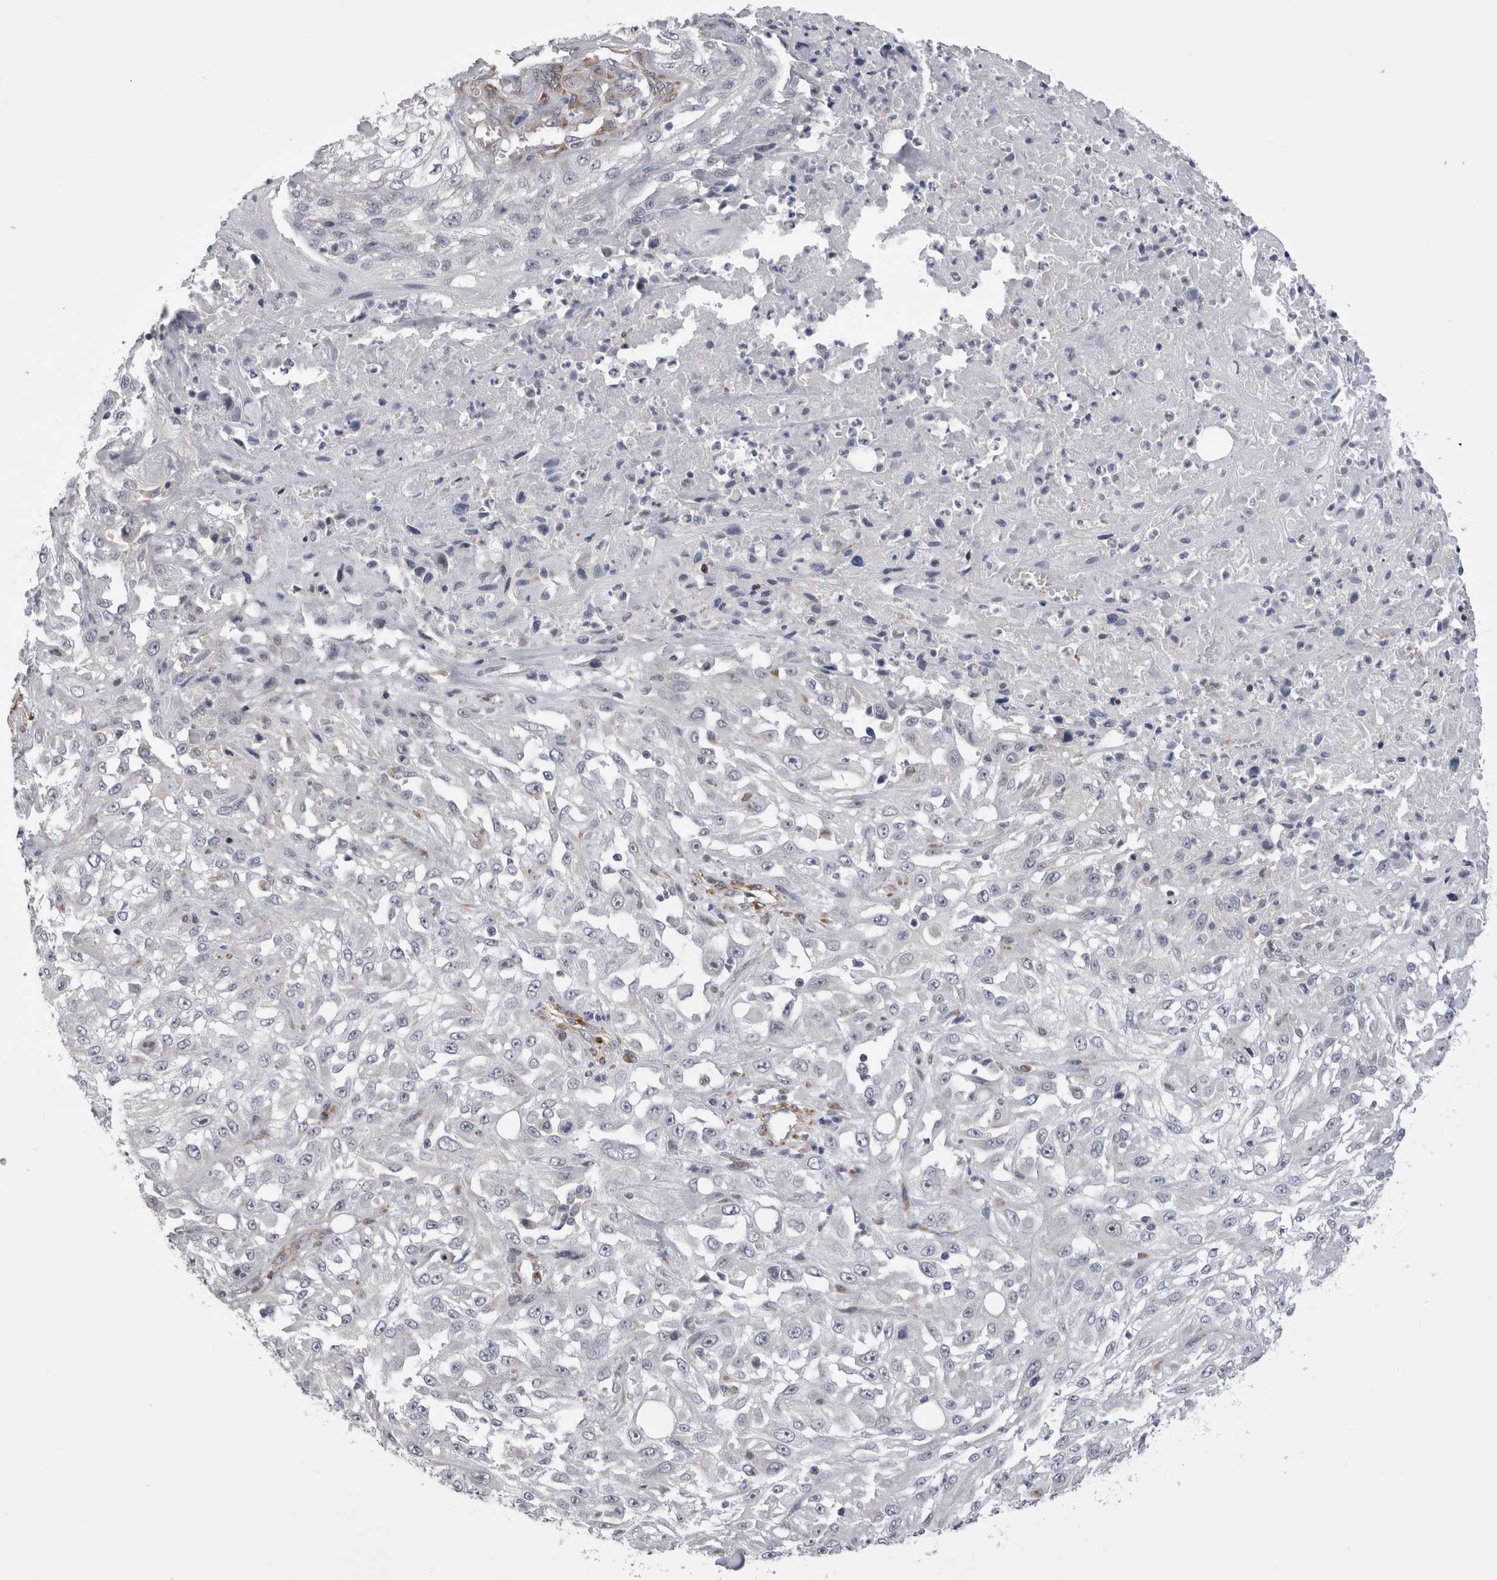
{"staining": {"intensity": "negative", "quantity": "none", "location": "none"}, "tissue": "skin cancer", "cell_type": "Tumor cells", "image_type": "cancer", "snomed": [{"axis": "morphology", "description": "Squamous cell carcinoma, NOS"}, {"axis": "morphology", "description": "Squamous cell carcinoma, metastatic, NOS"}, {"axis": "topography", "description": "Skin"}, {"axis": "topography", "description": "Lymph node"}], "caption": "Human skin squamous cell carcinoma stained for a protein using immunohistochemistry demonstrates no staining in tumor cells.", "gene": "ARHGAP29", "patient": {"sex": "male", "age": 75}}